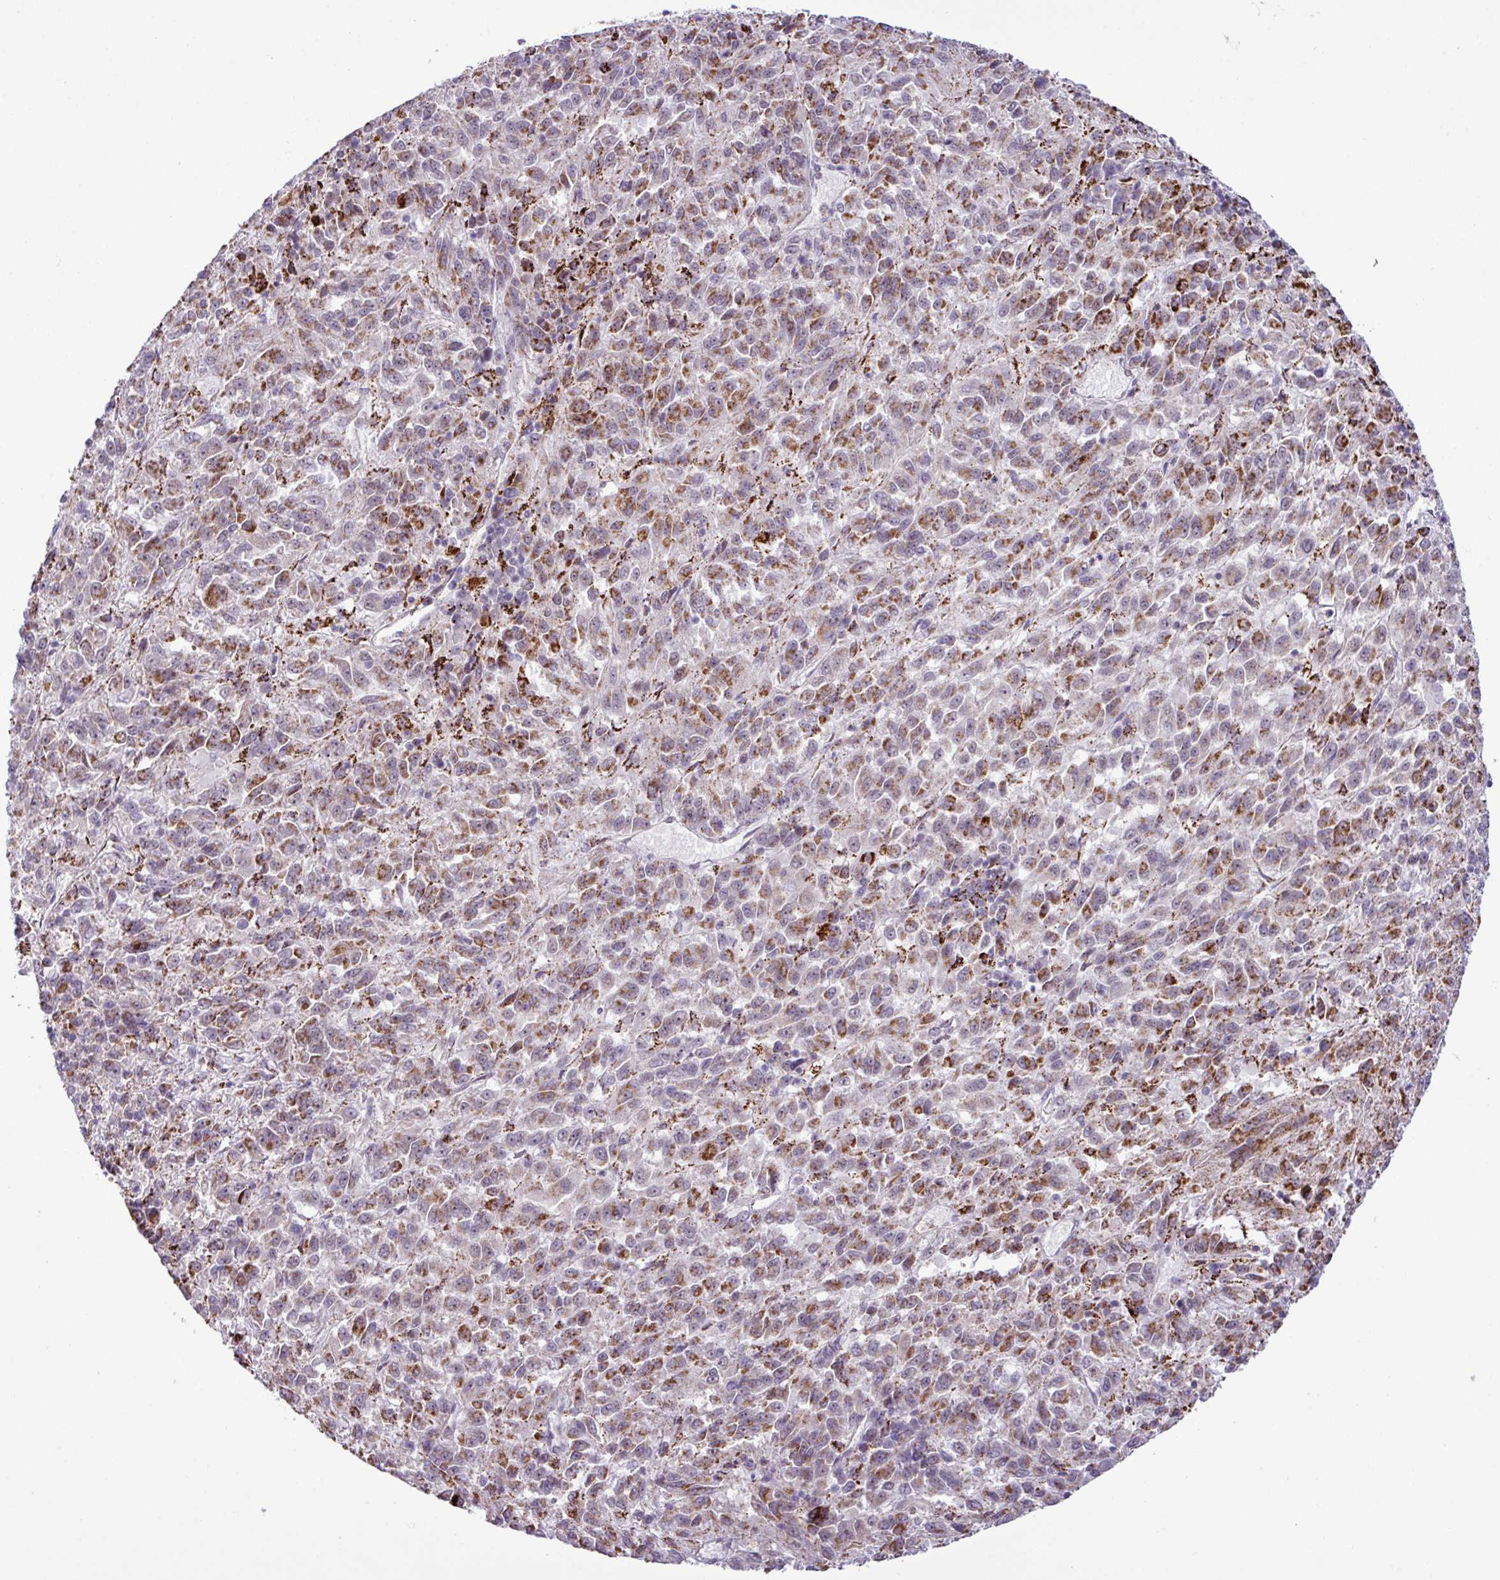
{"staining": {"intensity": "moderate", "quantity": "25%-75%", "location": "cytoplasmic/membranous"}, "tissue": "melanoma", "cell_type": "Tumor cells", "image_type": "cancer", "snomed": [{"axis": "morphology", "description": "Malignant melanoma, Metastatic site"}, {"axis": "topography", "description": "Lung"}], "caption": "This image exhibits melanoma stained with IHC to label a protein in brown. The cytoplasmic/membranous of tumor cells show moderate positivity for the protein. Nuclei are counter-stained blue.", "gene": "SGPP1", "patient": {"sex": "male", "age": 64}}